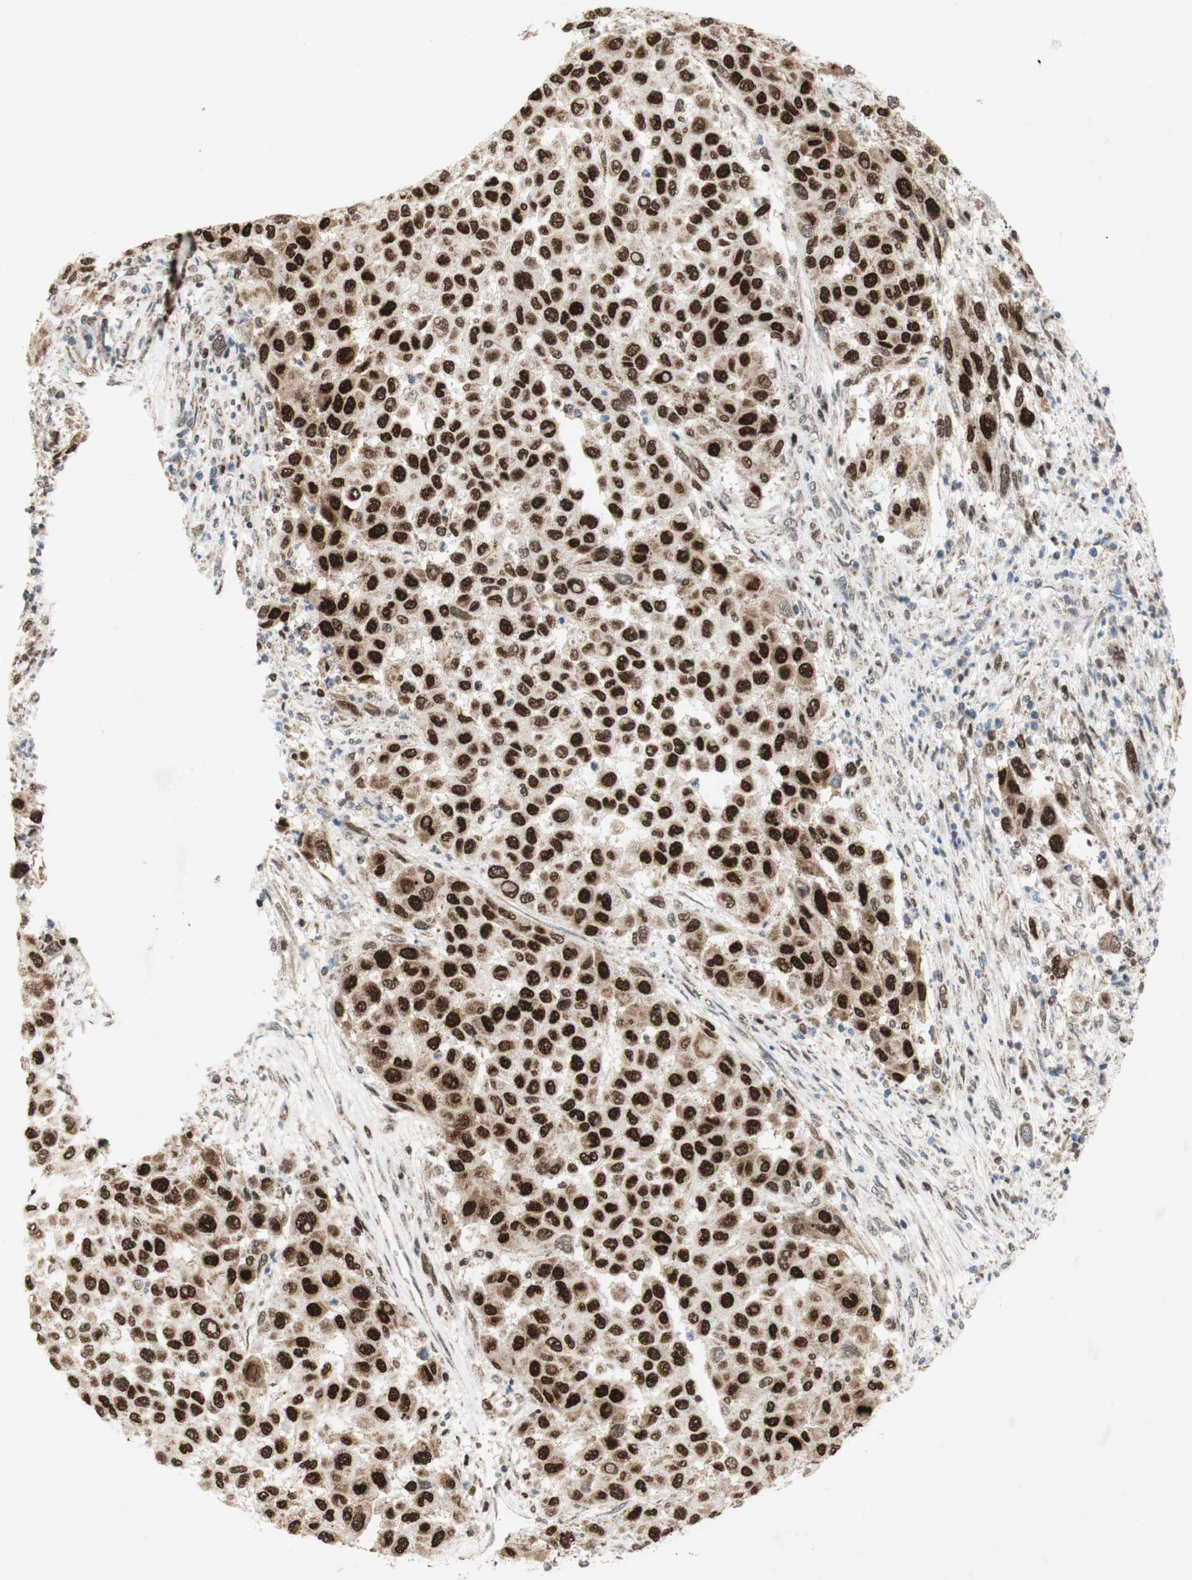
{"staining": {"intensity": "strong", "quantity": ">75%", "location": "nuclear"}, "tissue": "melanoma", "cell_type": "Tumor cells", "image_type": "cancer", "snomed": [{"axis": "morphology", "description": "Malignant melanoma, Metastatic site"}, {"axis": "topography", "description": "Lymph node"}], "caption": "An immunohistochemistry (IHC) histopathology image of neoplastic tissue is shown. Protein staining in brown shows strong nuclear positivity in malignant melanoma (metastatic site) within tumor cells.", "gene": "DNMT3A", "patient": {"sex": "male", "age": 61}}